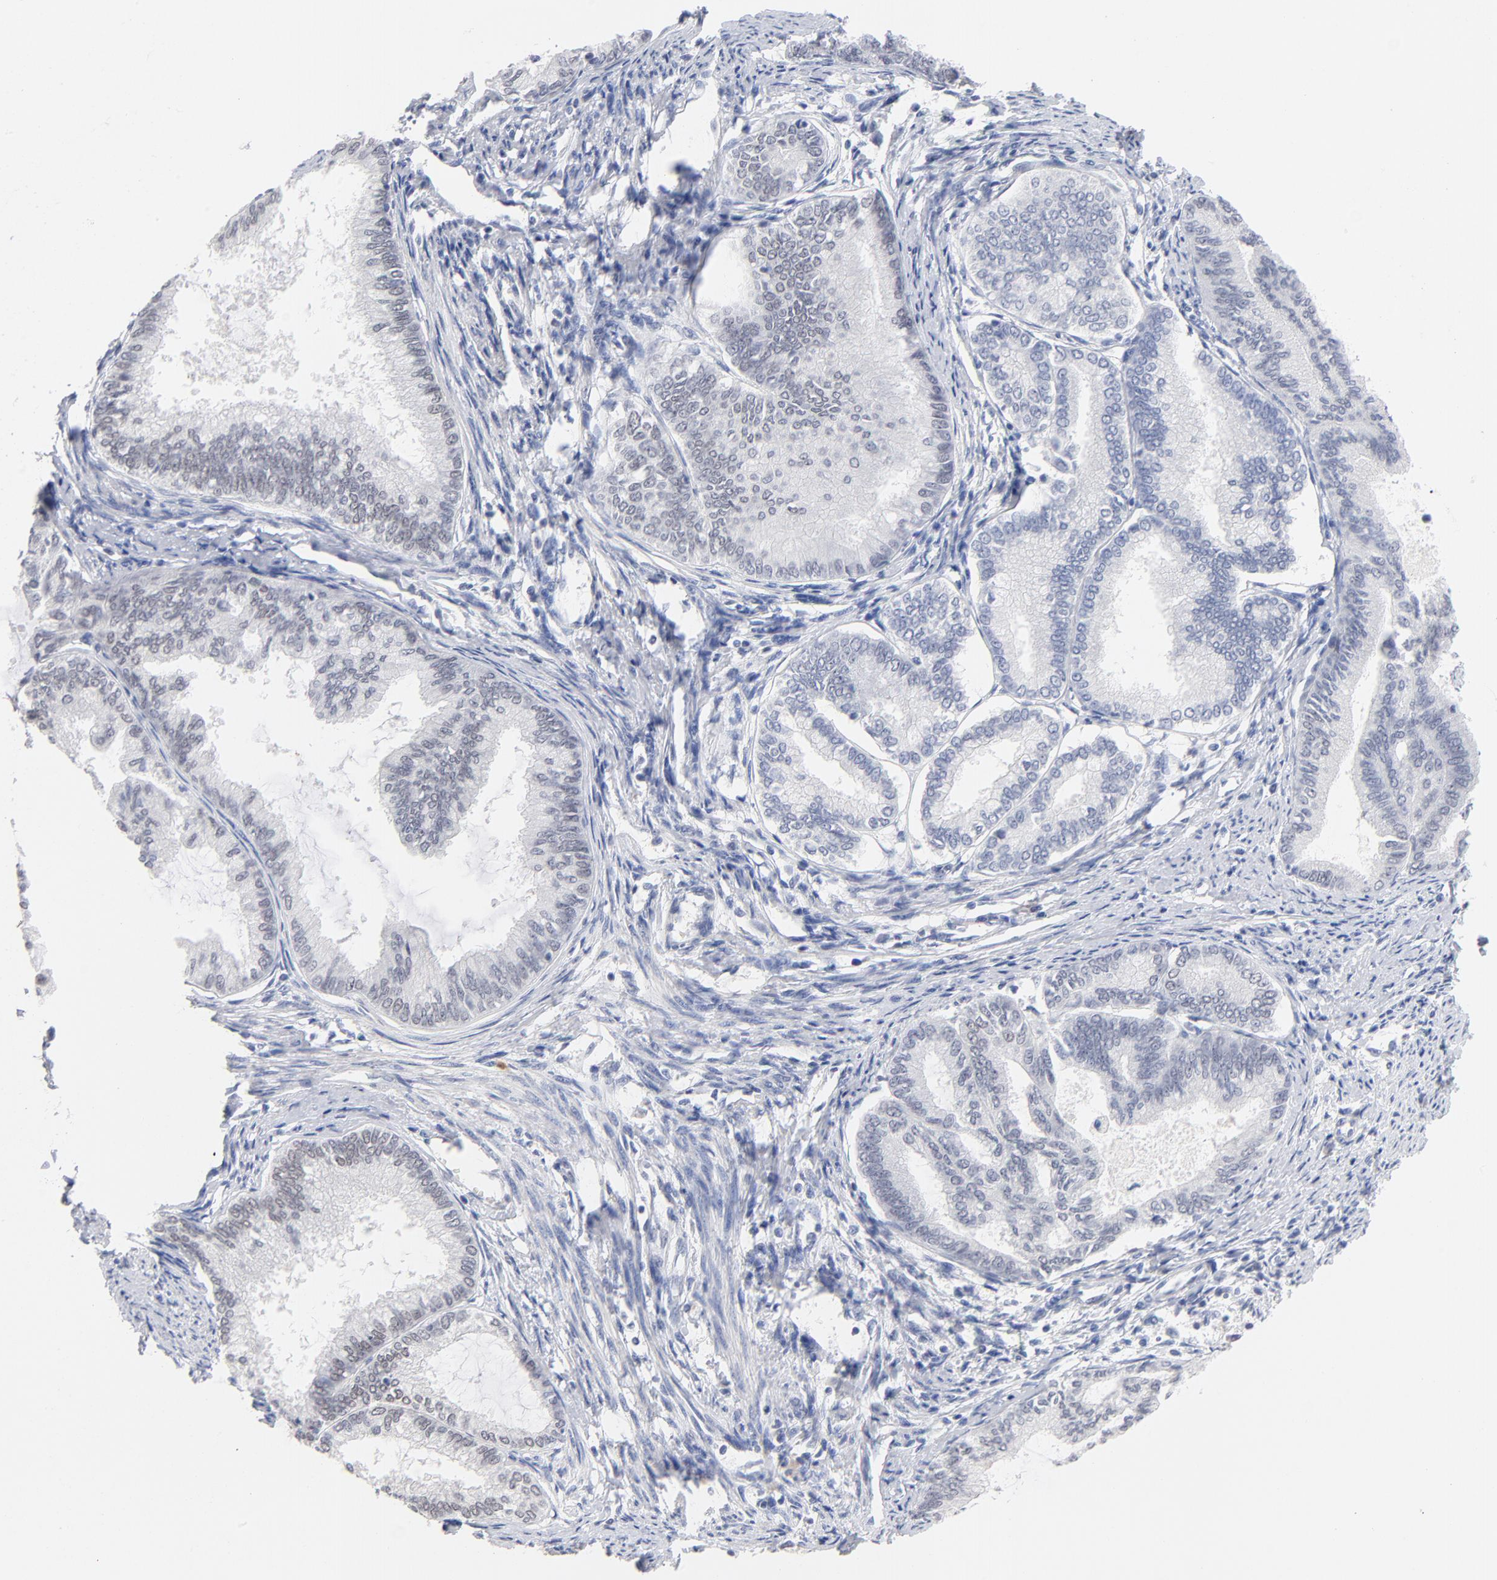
{"staining": {"intensity": "weak", "quantity": "<25%", "location": "nuclear"}, "tissue": "endometrial cancer", "cell_type": "Tumor cells", "image_type": "cancer", "snomed": [{"axis": "morphology", "description": "Adenocarcinoma, NOS"}, {"axis": "topography", "description": "Endometrium"}], "caption": "High power microscopy image of an immunohistochemistry (IHC) photomicrograph of endometrial cancer, revealing no significant expression in tumor cells.", "gene": "ORC2", "patient": {"sex": "female", "age": 86}}